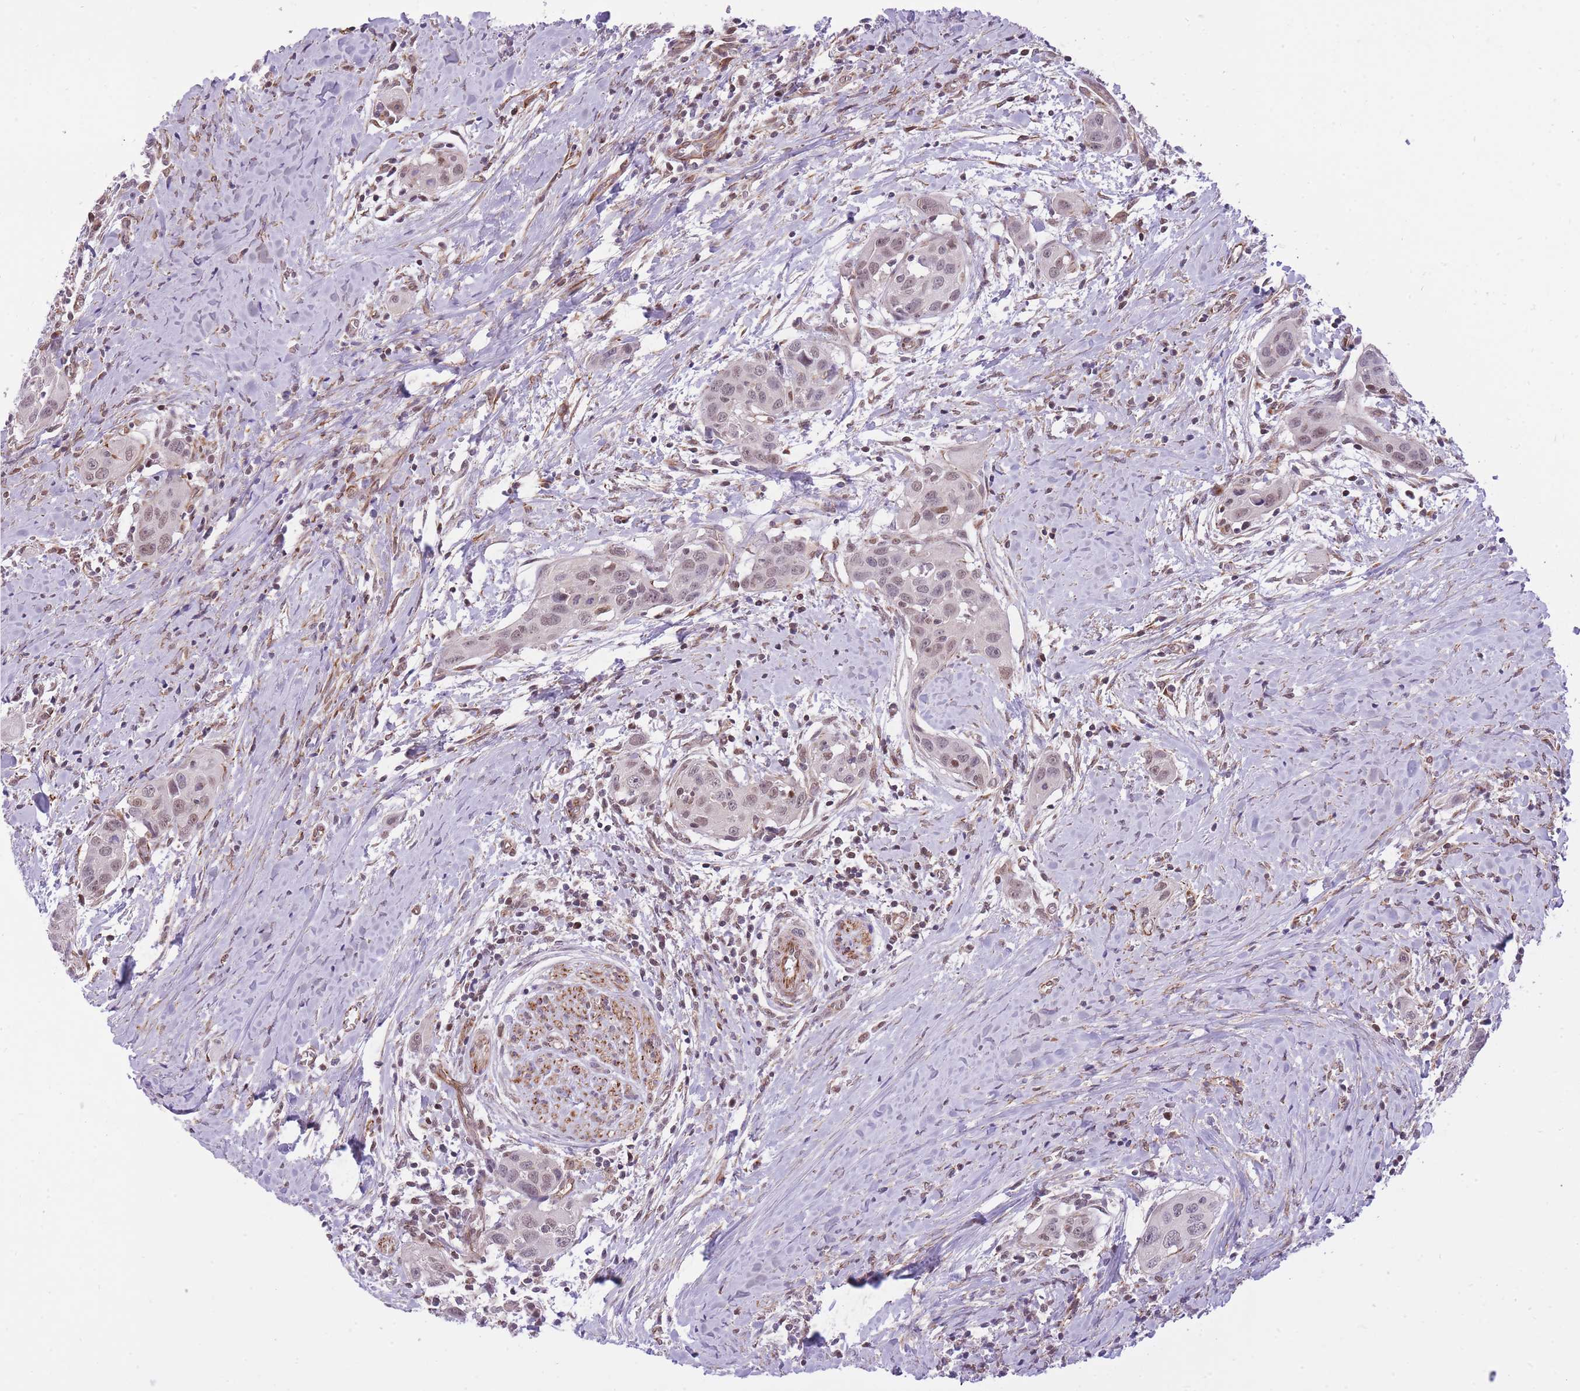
{"staining": {"intensity": "weak", "quantity": ">75%", "location": "nuclear"}, "tissue": "head and neck cancer", "cell_type": "Tumor cells", "image_type": "cancer", "snomed": [{"axis": "morphology", "description": "Squamous cell carcinoma, NOS"}, {"axis": "topography", "description": "Oral tissue"}, {"axis": "topography", "description": "Head-Neck"}], "caption": "DAB (3,3'-diaminobenzidine) immunohistochemical staining of head and neck squamous cell carcinoma reveals weak nuclear protein positivity in about >75% of tumor cells.", "gene": "ELL", "patient": {"sex": "female", "age": 50}}